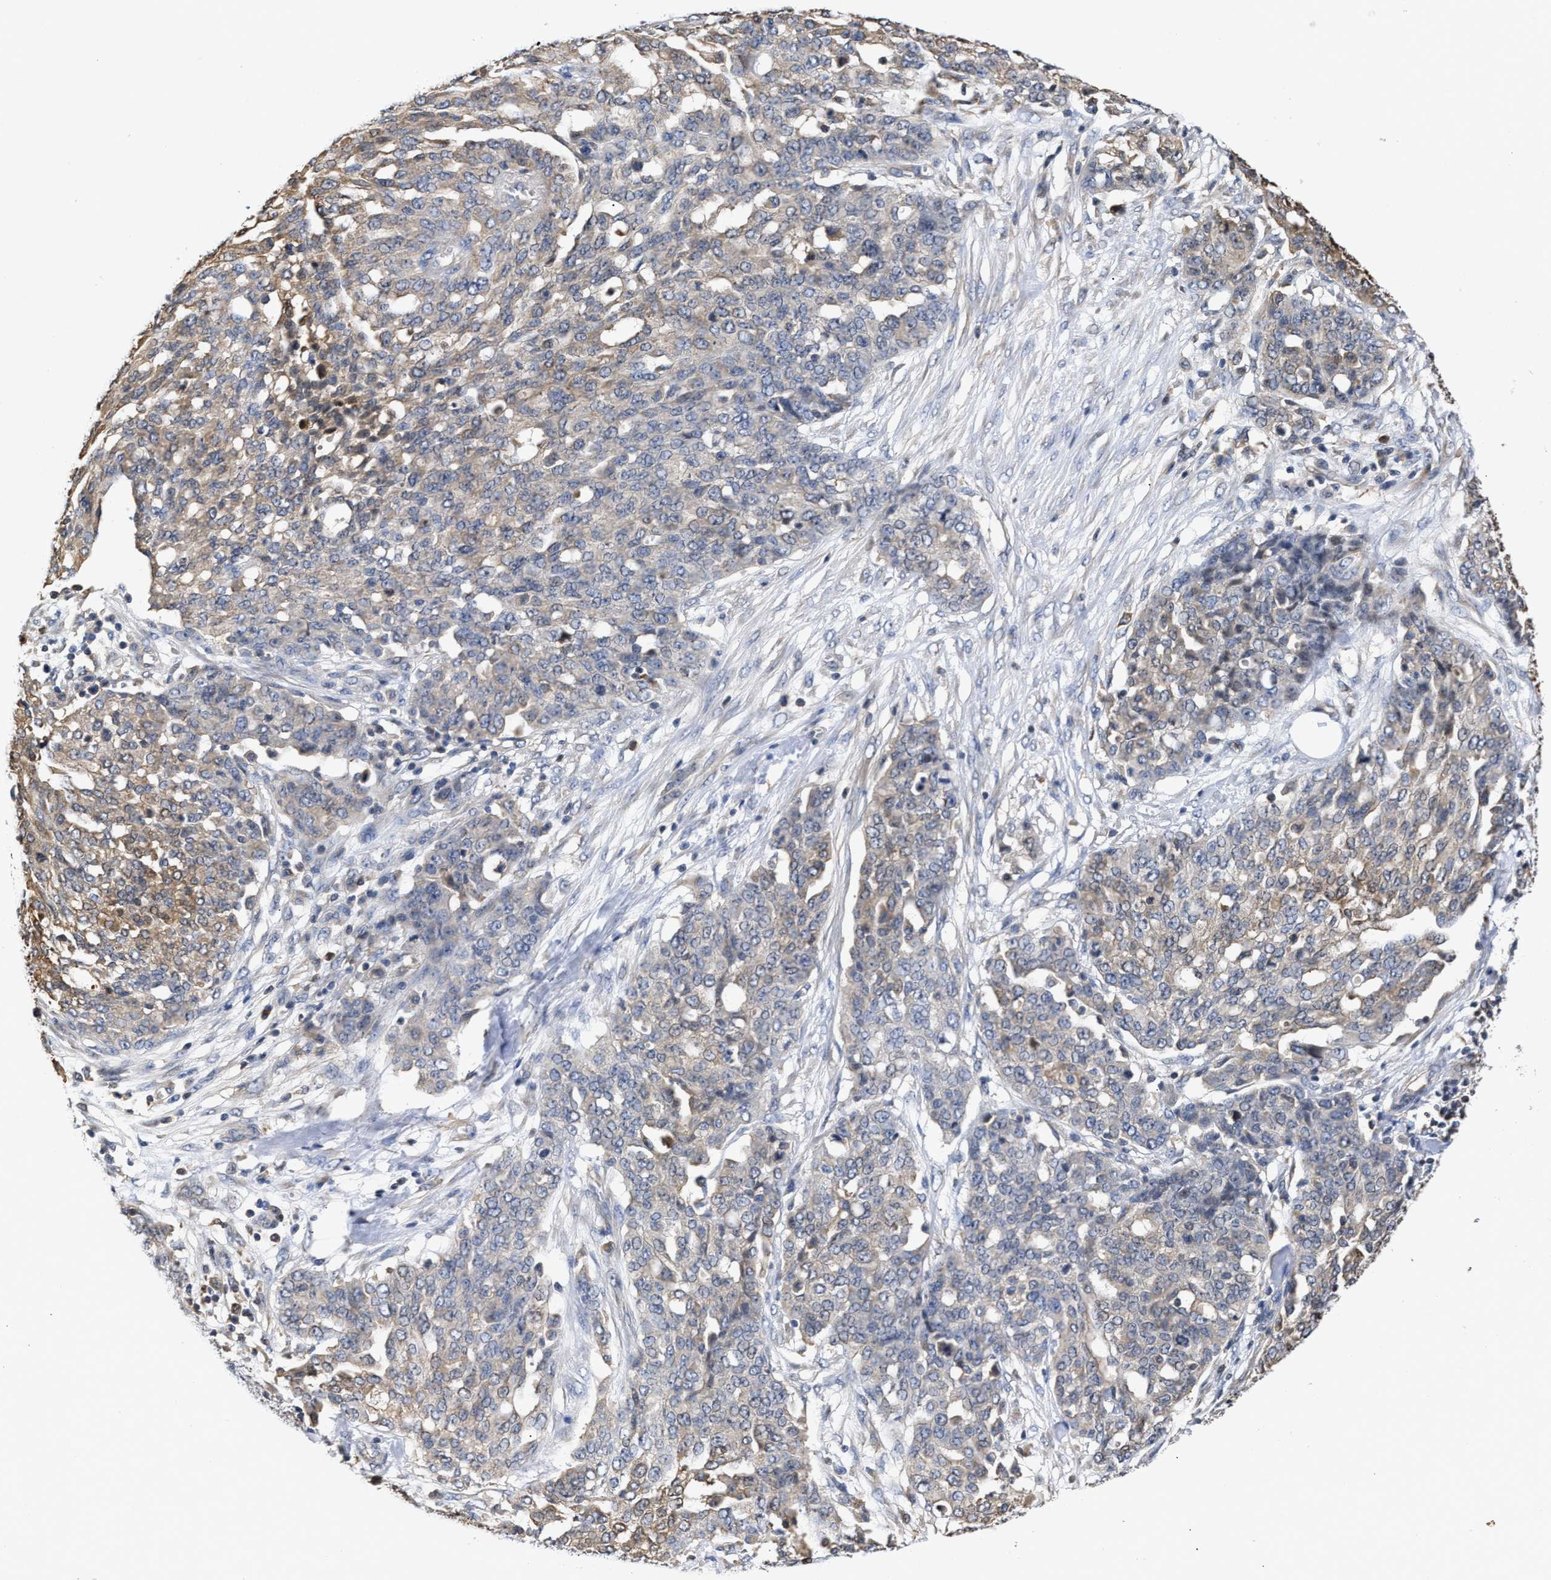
{"staining": {"intensity": "weak", "quantity": "25%-75%", "location": "cytoplasmic/membranous"}, "tissue": "ovarian cancer", "cell_type": "Tumor cells", "image_type": "cancer", "snomed": [{"axis": "morphology", "description": "Cystadenocarcinoma, serous, NOS"}, {"axis": "topography", "description": "Soft tissue"}, {"axis": "topography", "description": "Ovary"}], "caption": "Immunohistochemical staining of serous cystadenocarcinoma (ovarian) demonstrates weak cytoplasmic/membranous protein staining in approximately 25%-75% of tumor cells. (DAB (3,3'-diaminobenzidine) IHC, brown staining for protein, blue staining for nuclei).", "gene": "KLHDC1", "patient": {"sex": "female", "age": 57}}